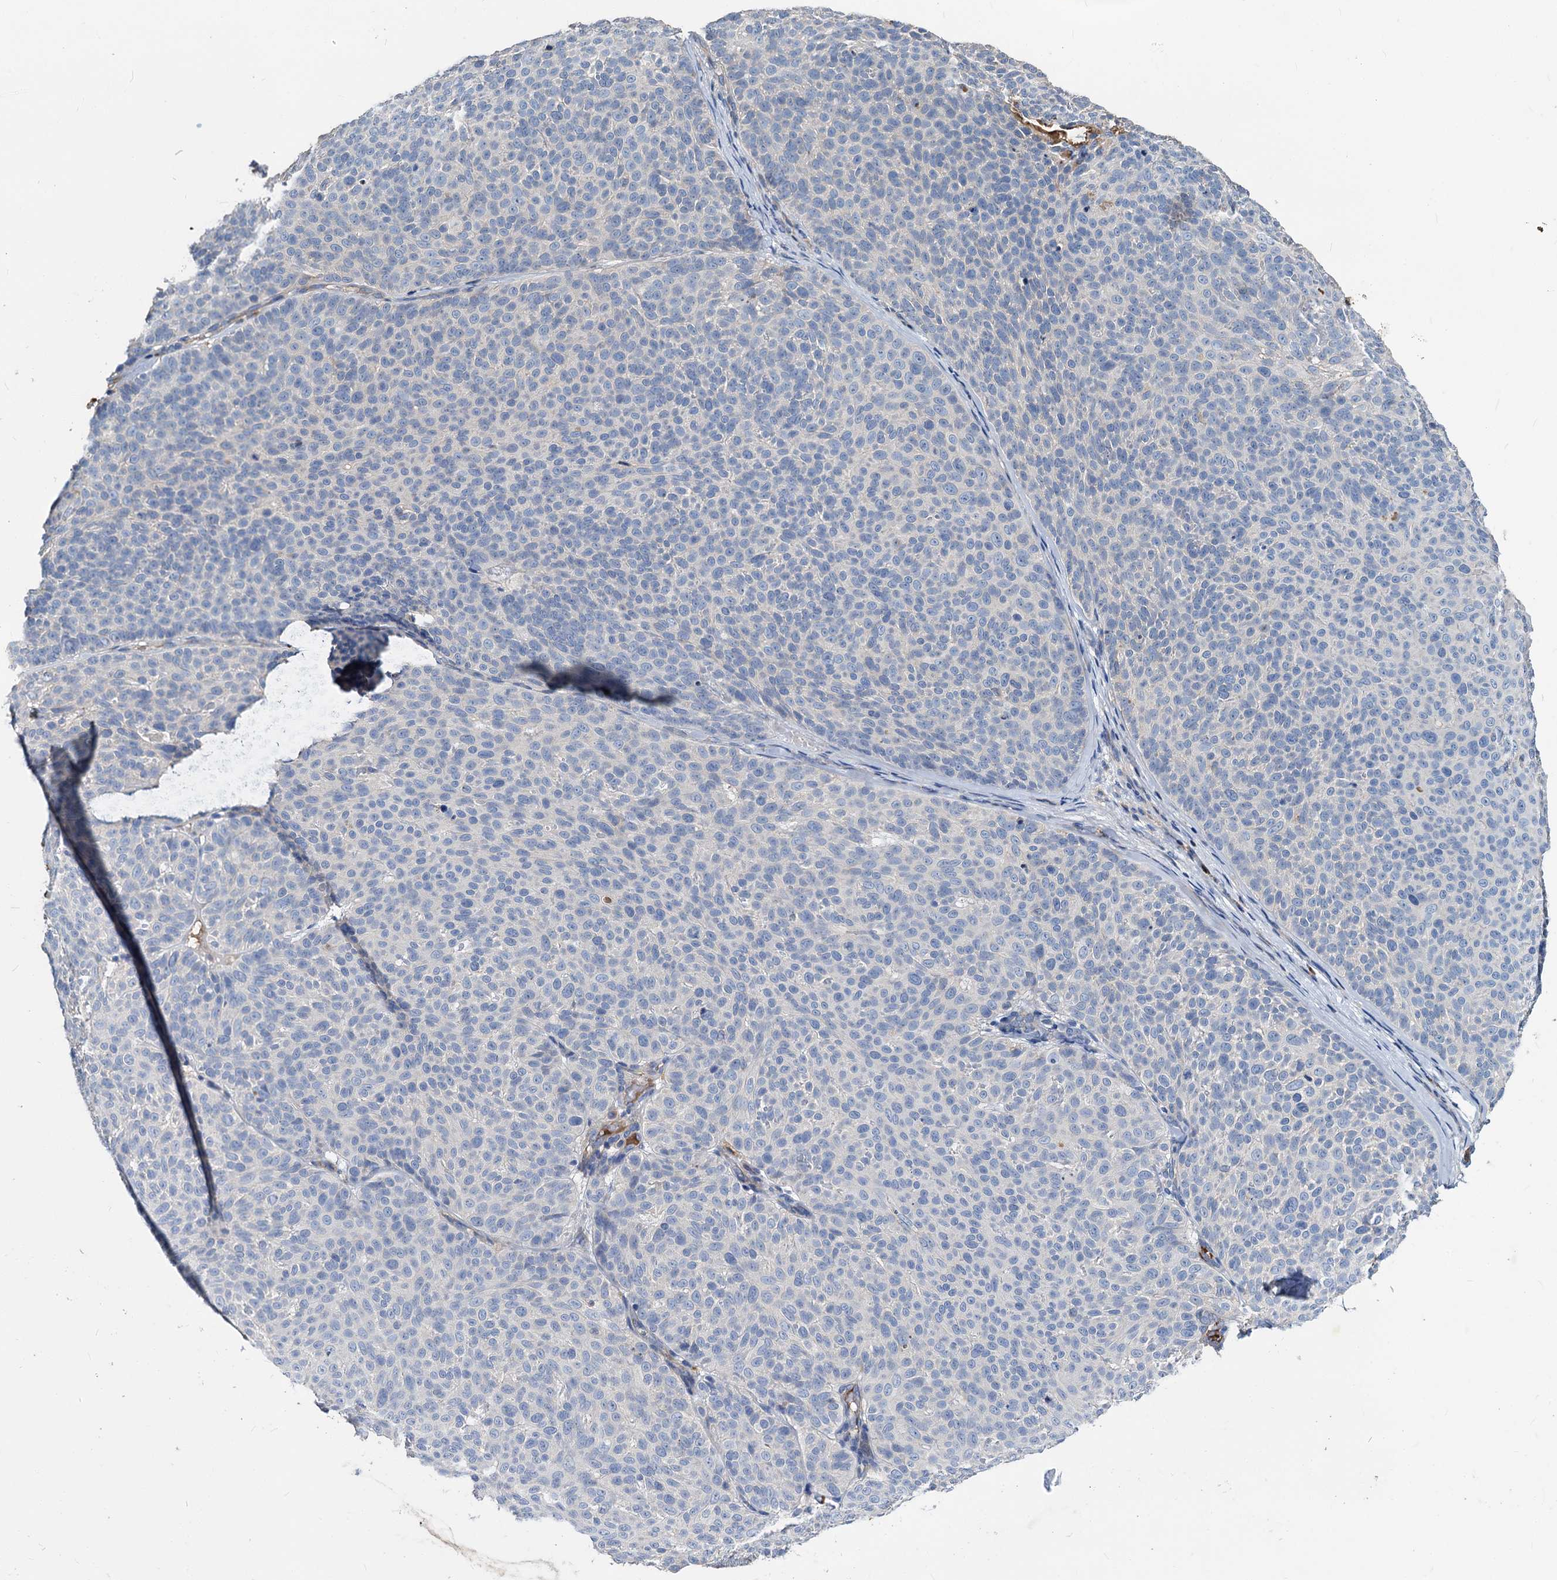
{"staining": {"intensity": "negative", "quantity": "none", "location": "none"}, "tissue": "skin cancer", "cell_type": "Tumor cells", "image_type": "cancer", "snomed": [{"axis": "morphology", "description": "Basal cell carcinoma"}, {"axis": "topography", "description": "Skin"}], "caption": "The histopathology image shows no staining of tumor cells in skin basal cell carcinoma.", "gene": "ACY3", "patient": {"sex": "male", "age": 85}}